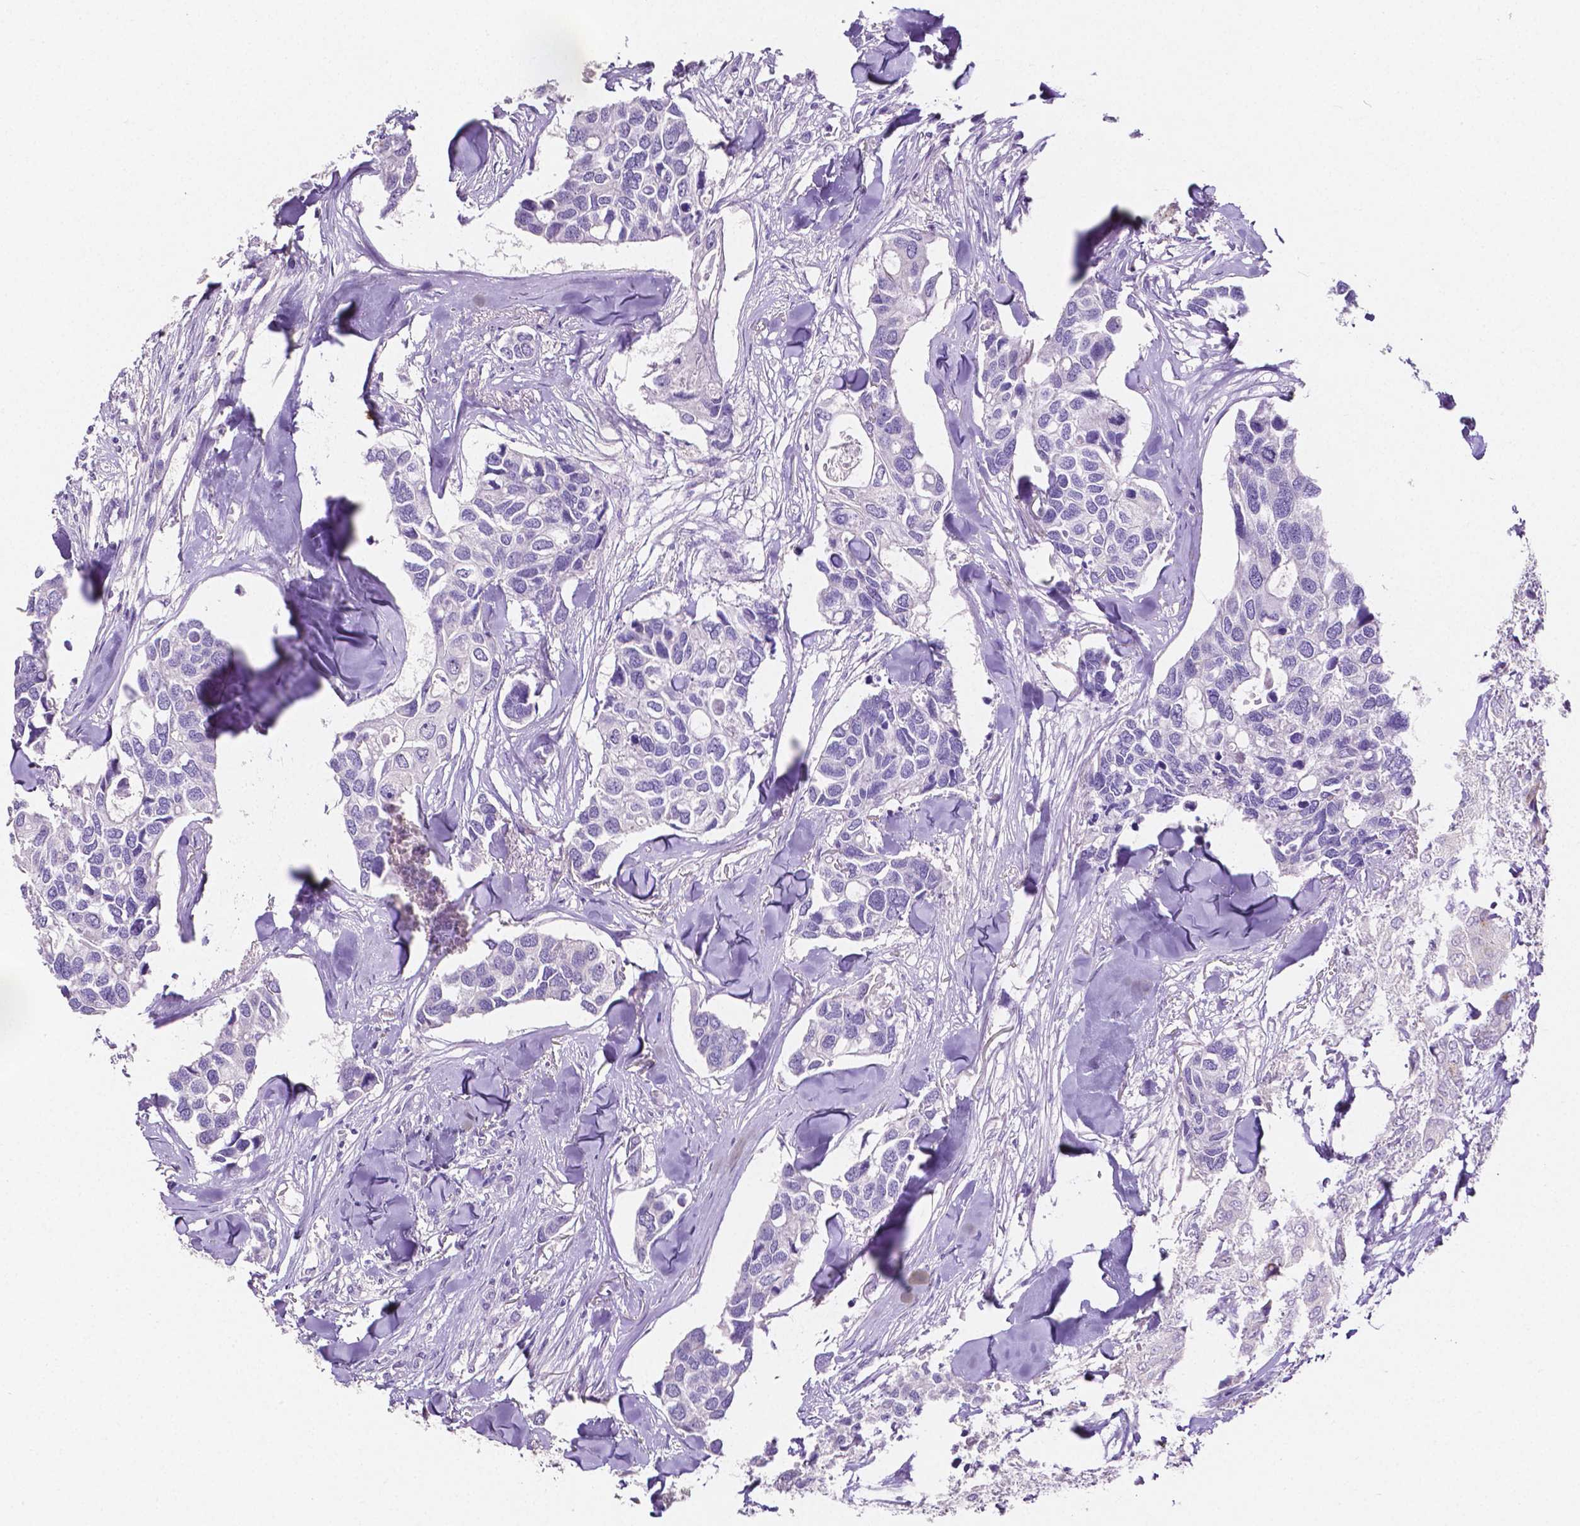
{"staining": {"intensity": "negative", "quantity": "none", "location": "none"}, "tissue": "breast cancer", "cell_type": "Tumor cells", "image_type": "cancer", "snomed": [{"axis": "morphology", "description": "Duct carcinoma"}, {"axis": "topography", "description": "Breast"}], "caption": "This is a image of IHC staining of breast cancer, which shows no positivity in tumor cells.", "gene": "SLC22A2", "patient": {"sex": "female", "age": 83}}